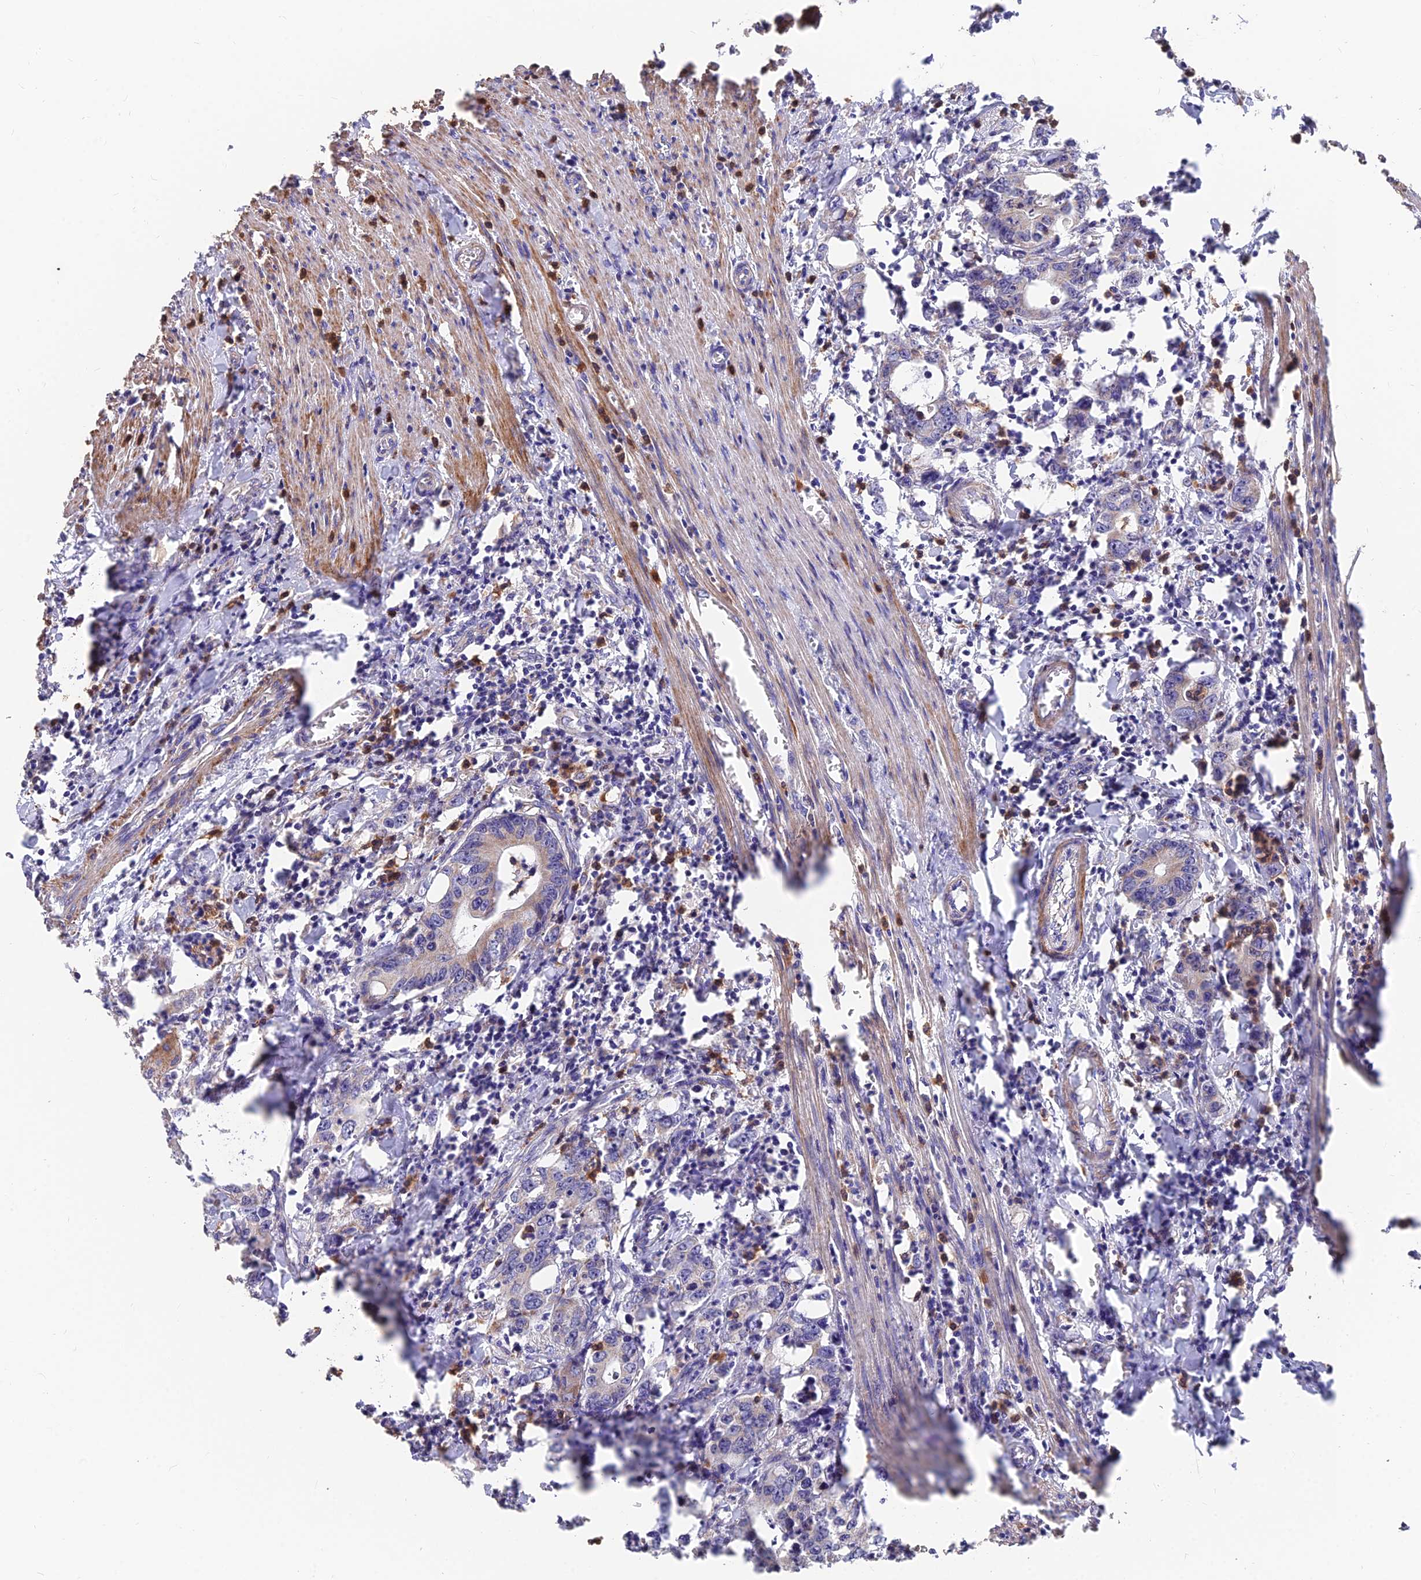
{"staining": {"intensity": "weak", "quantity": "<25%", "location": "cytoplasmic/membranous"}, "tissue": "colorectal cancer", "cell_type": "Tumor cells", "image_type": "cancer", "snomed": [{"axis": "morphology", "description": "Adenocarcinoma, NOS"}, {"axis": "topography", "description": "Colon"}], "caption": "DAB (3,3'-diaminobenzidine) immunohistochemical staining of human adenocarcinoma (colorectal) exhibits no significant positivity in tumor cells. (Brightfield microscopy of DAB IHC at high magnification).", "gene": "IFT22", "patient": {"sex": "female", "age": 75}}